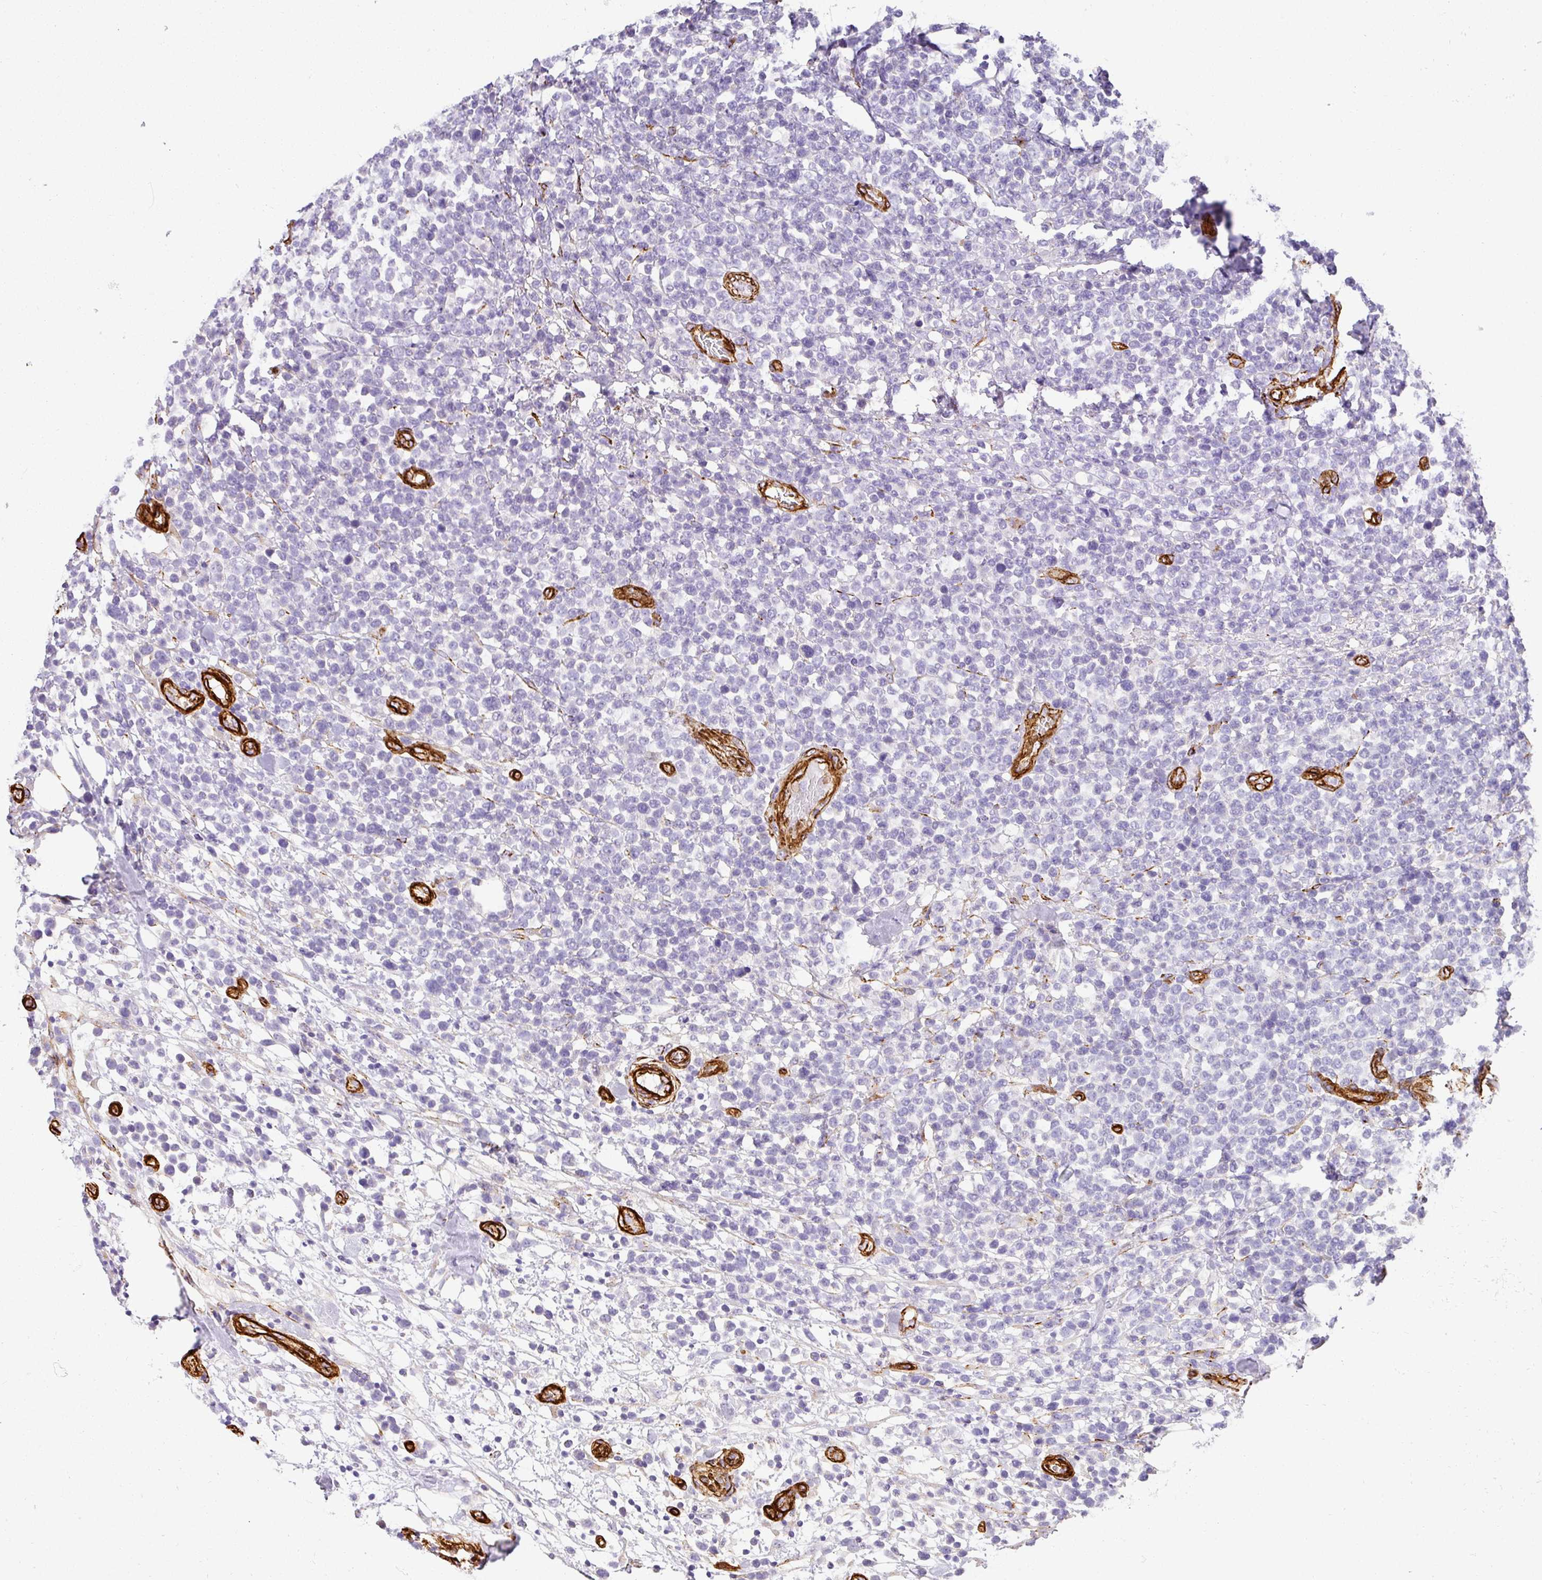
{"staining": {"intensity": "negative", "quantity": "none", "location": "none"}, "tissue": "lymphoma", "cell_type": "Tumor cells", "image_type": "cancer", "snomed": [{"axis": "morphology", "description": "Malignant lymphoma, non-Hodgkin's type, High grade"}, {"axis": "topography", "description": "Soft tissue"}], "caption": "This is a micrograph of immunohistochemistry (IHC) staining of lymphoma, which shows no expression in tumor cells.", "gene": "SLC25A17", "patient": {"sex": "female", "age": 56}}